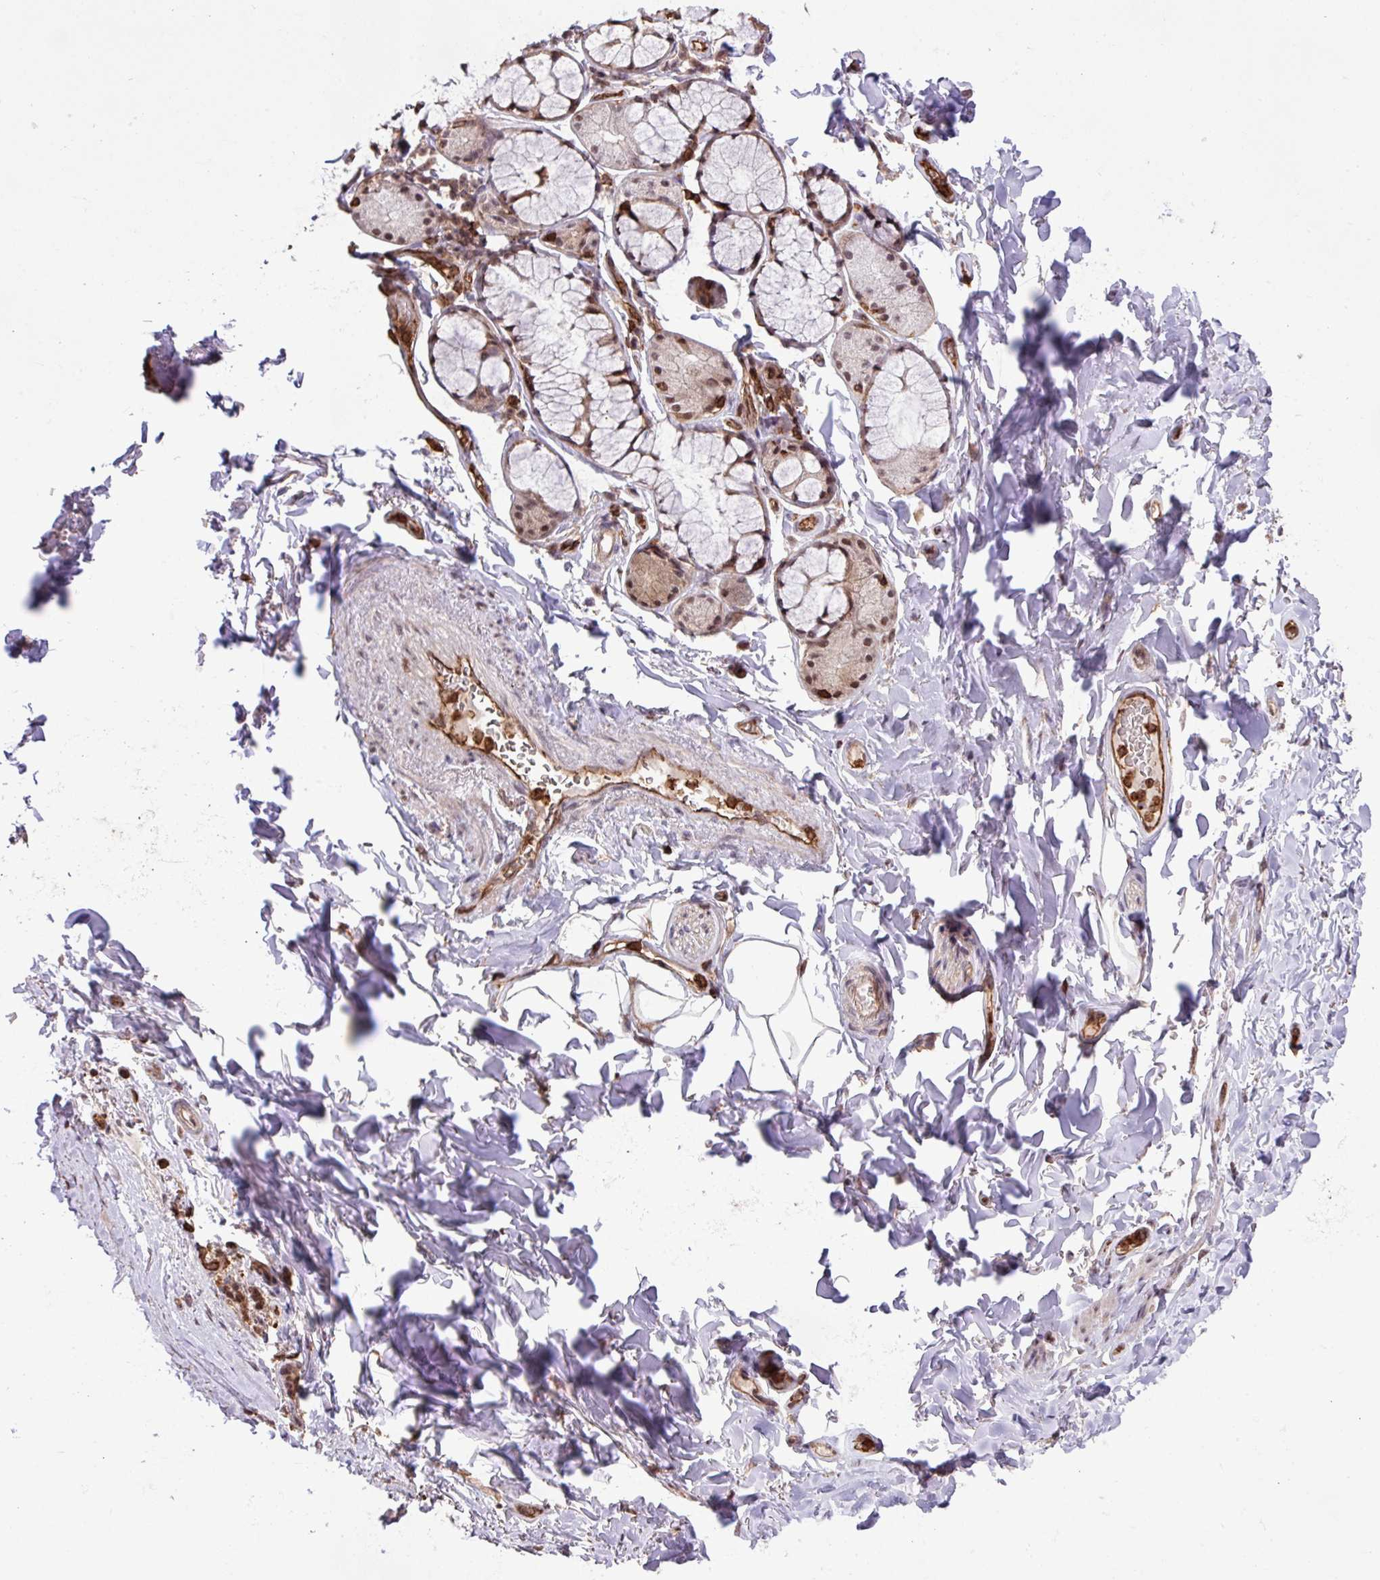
{"staining": {"intensity": "negative", "quantity": "none", "location": "none"}, "tissue": "adipose tissue", "cell_type": "Adipocytes", "image_type": "normal", "snomed": [{"axis": "morphology", "description": "Normal tissue, NOS"}, {"axis": "topography", "description": "Bronchus"}], "caption": "High magnification brightfield microscopy of benign adipose tissue stained with DAB (brown) and counterstained with hematoxylin (blue): adipocytes show no significant positivity. Nuclei are stained in blue.", "gene": "GON7", "patient": {"sex": "male", "age": 70}}